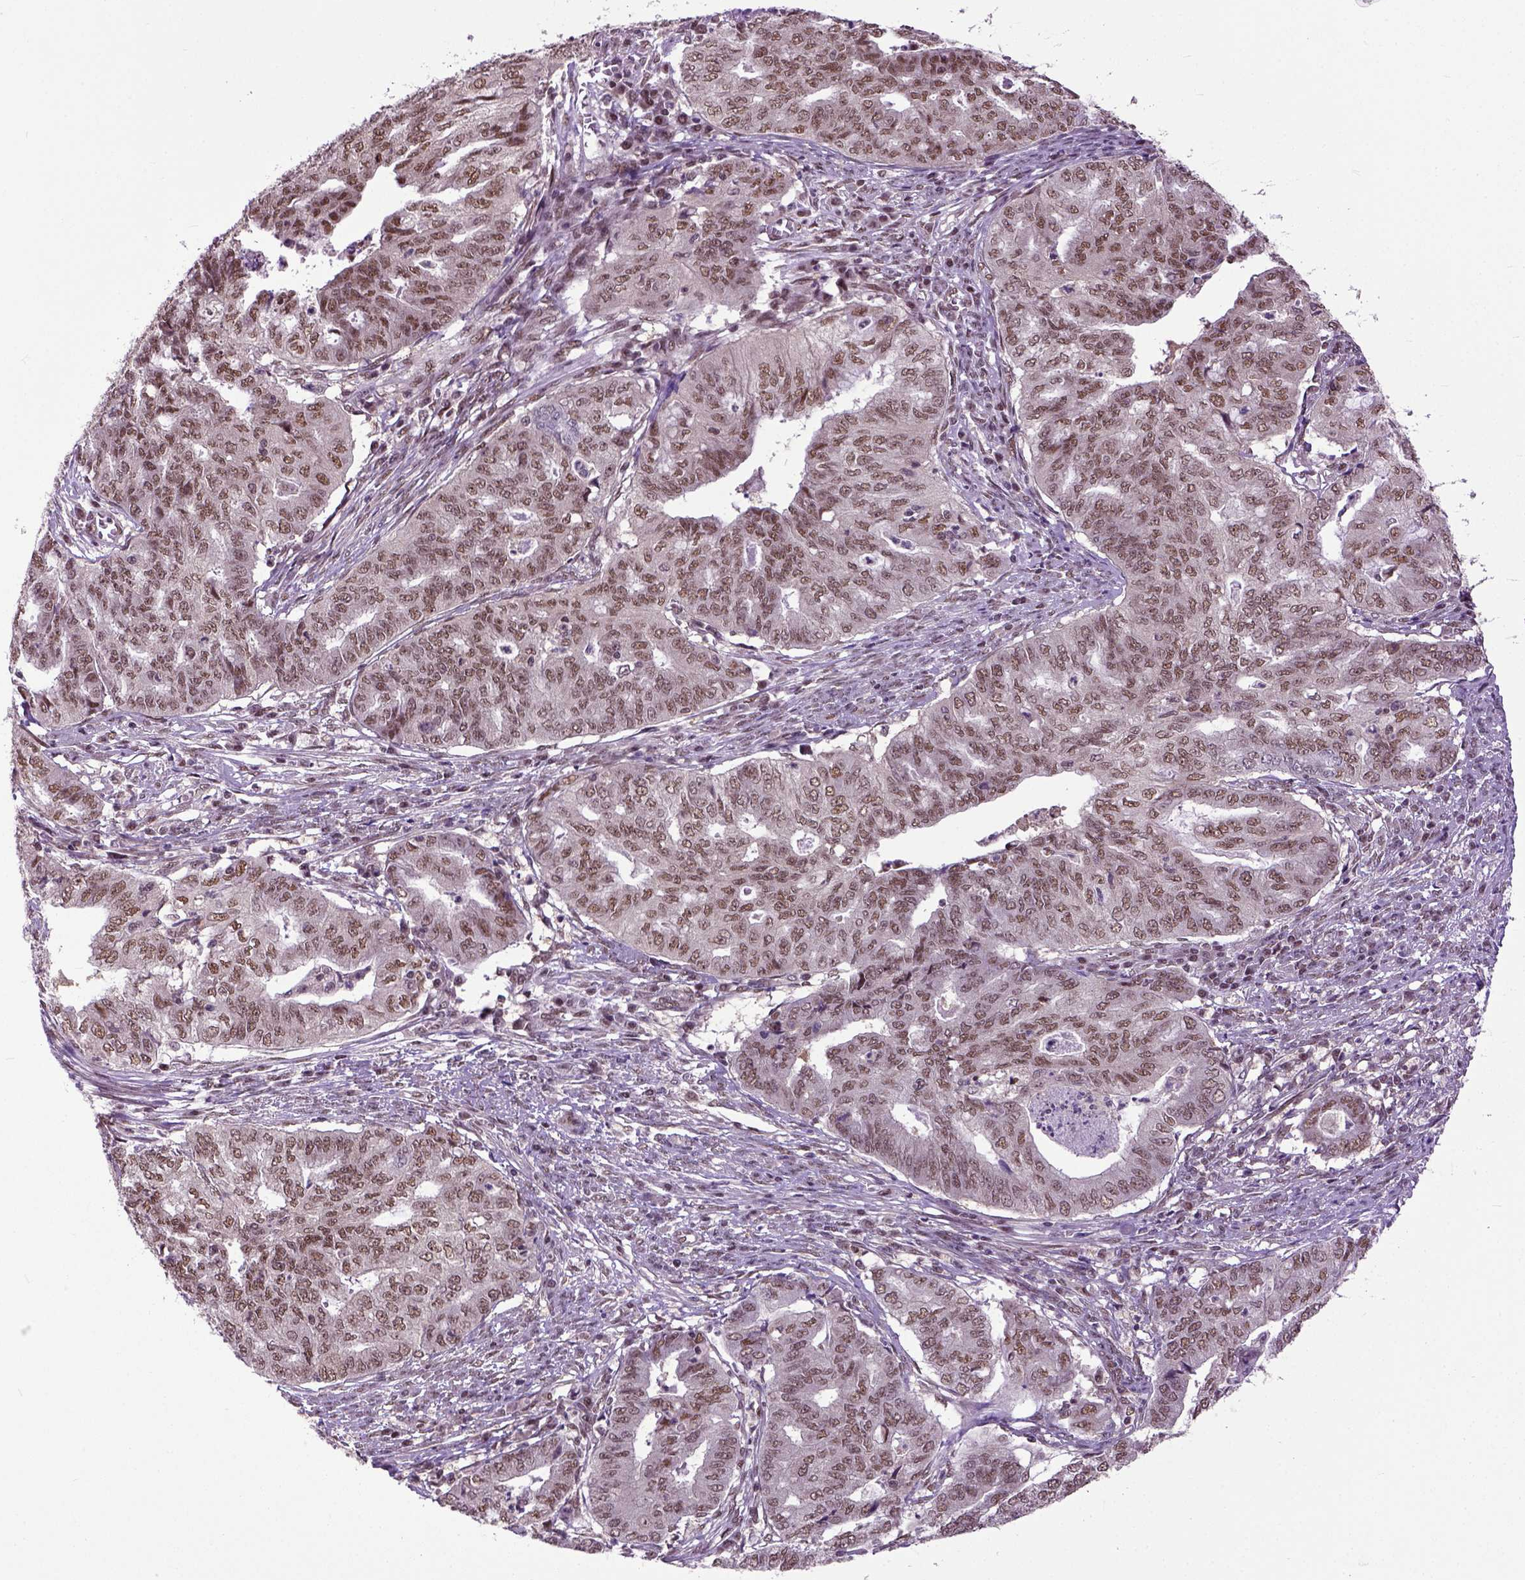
{"staining": {"intensity": "moderate", "quantity": ">75%", "location": "nuclear"}, "tissue": "endometrial cancer", "cell_type": "Tumor cells", "image_type": "cancer", "snomed": [{"axis": "morphology", "description": "Adenocarcinoma, NOS"}, {"axis": "topography", "description": "Endometrium"}], "caption": "Brown immunohistochemical staining in adenocarcinoma (endometrial) displays moderate nuclear staining in approximately >75% of tumor cells. Ihc stains the protein of interest in brown and the nuclei are stained blue.", "gene": "UBA3", "patient": {"sex": "female", "age": 79}}